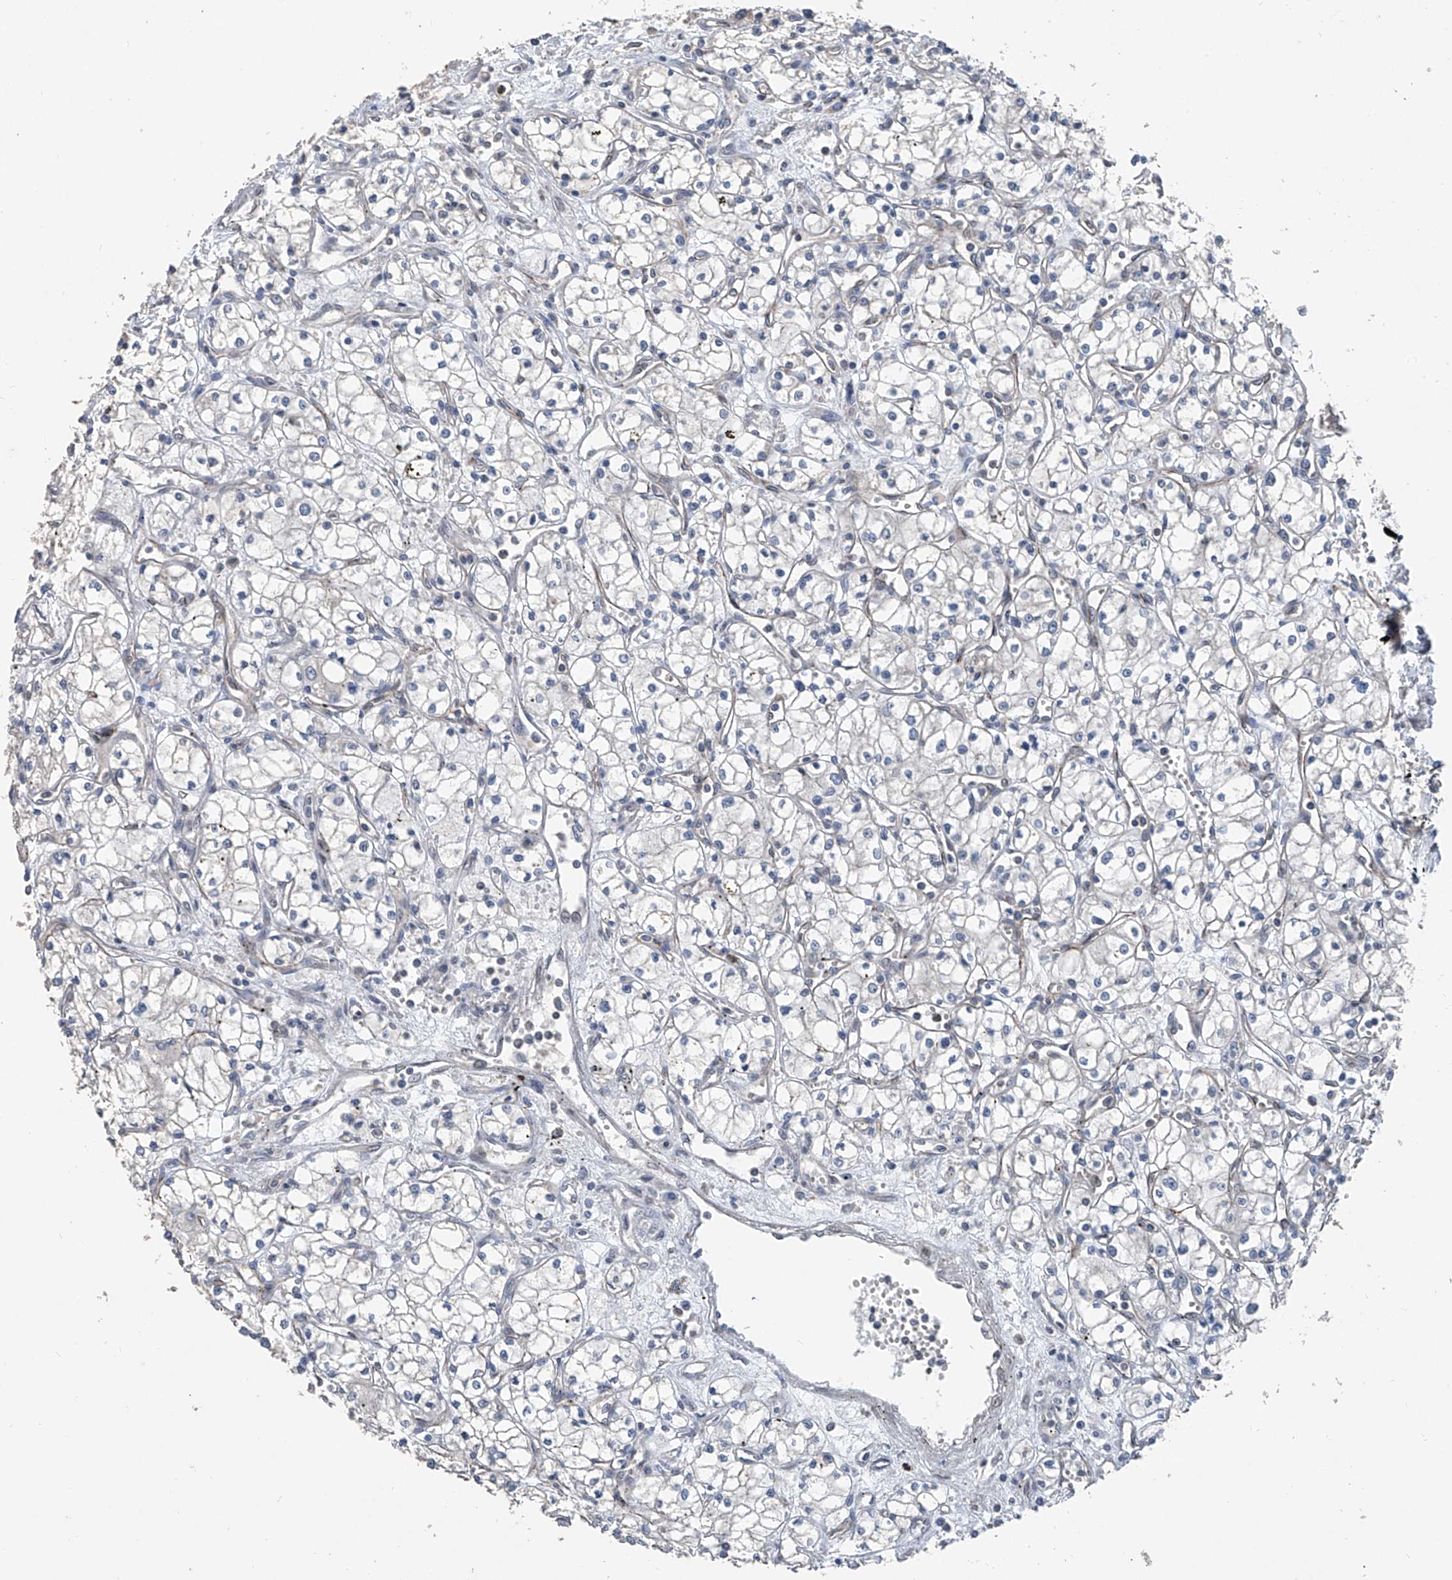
{"staining": {"intensity": "negative", "quantity": "none", "location": "none"}, "tissue": "renal cancer", "cell_type": "Tumor cells", "image_type": "cancer", "snomed": [{"axis": "morphology", "description": "Adenocarcinoma, NOS"}, {"axis": "topography", "description": "Kidney"}], "caption": "Immunohistochemistry of renal cancer reveals no positivity in tumor cells.", "gene": "BCKDHB", "patient": {"sex": "male", "age": 59}}